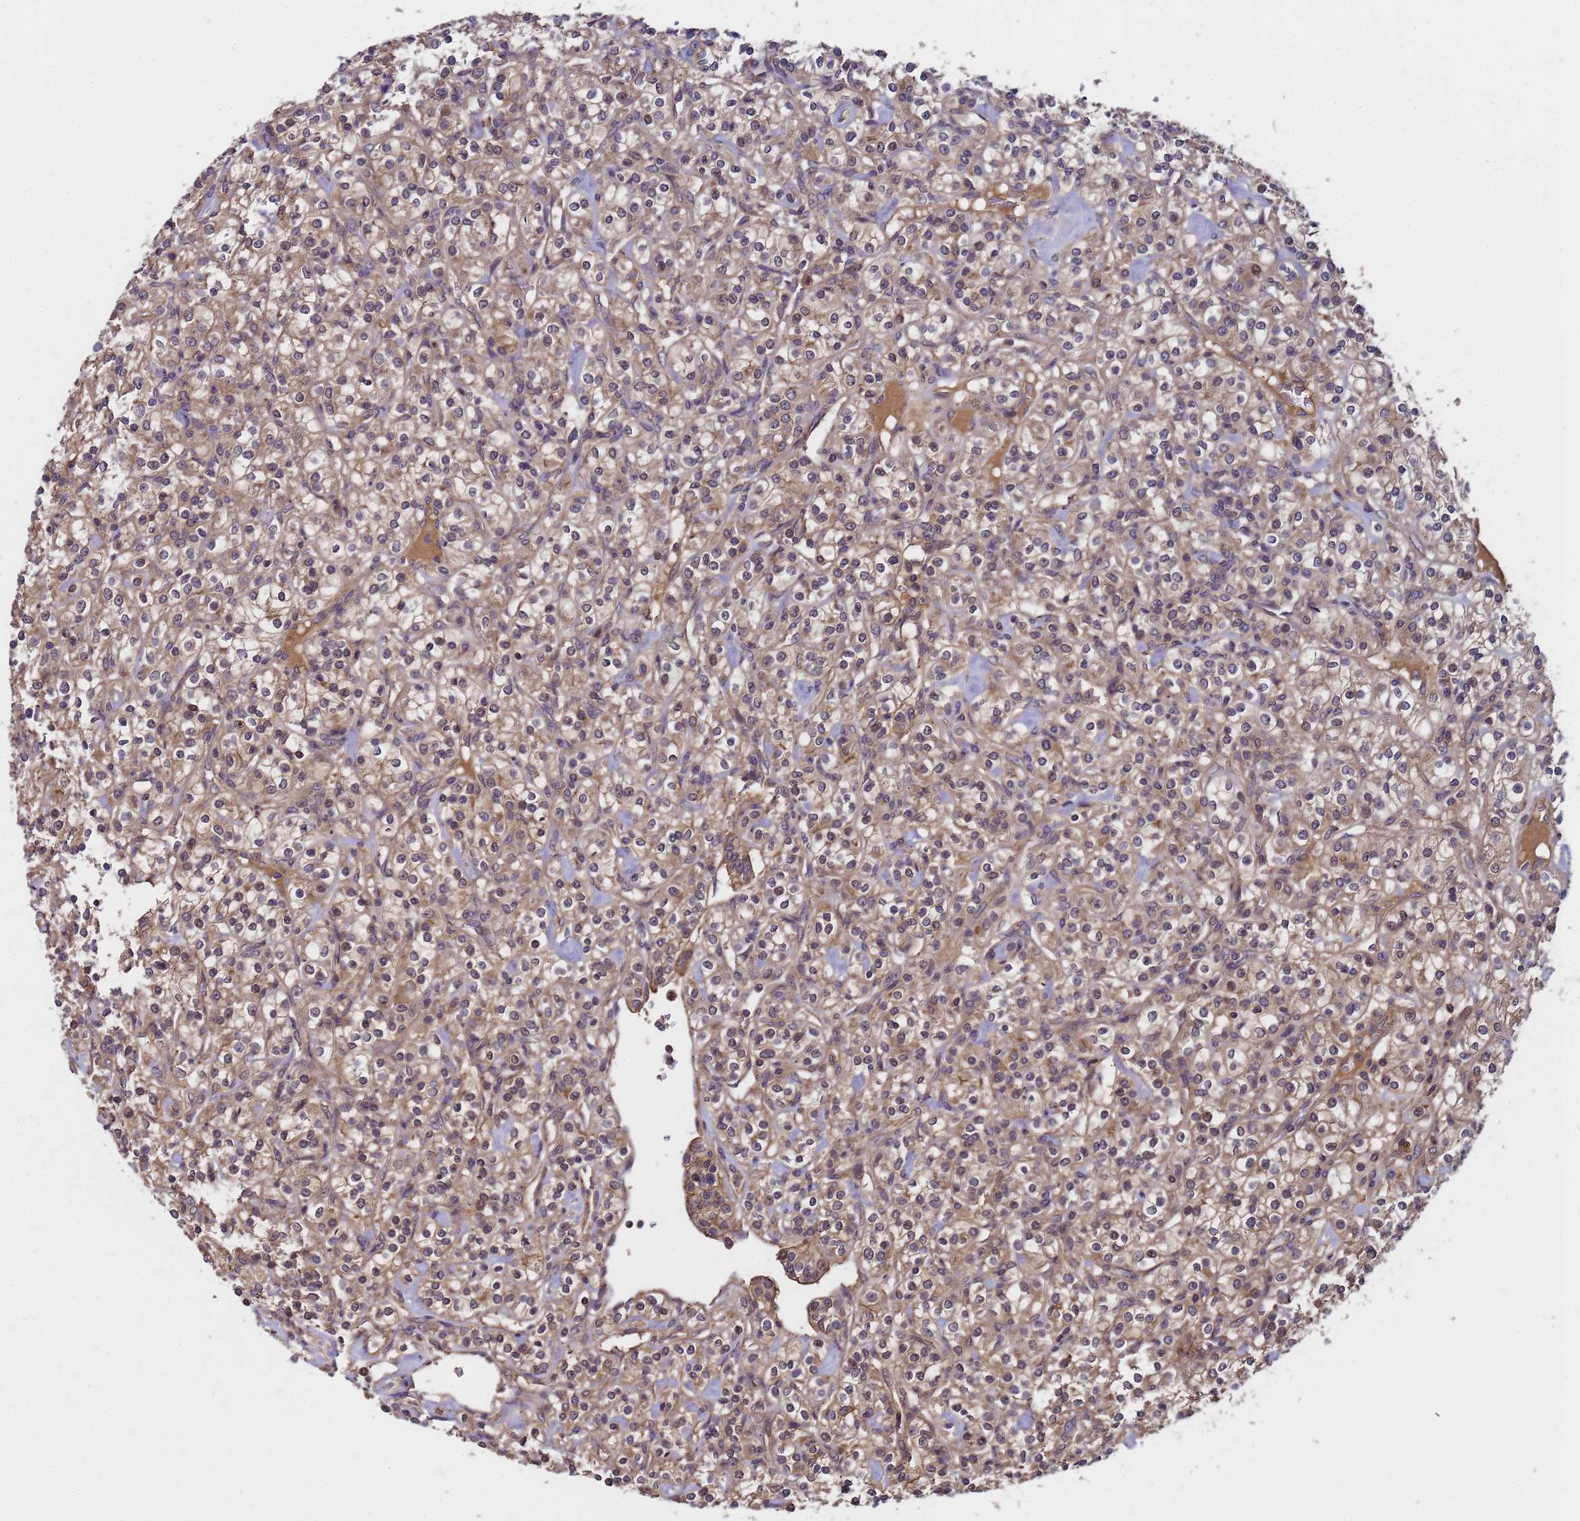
{"staining": {"intensity": "moderate", "quantity": ">75%", "location": "cytoplasmic/membranous,nuclear"}, "tissue": "renal cancer", "cell_type": "Tumor cells", "image_type": "cancer", "snomed": [{"axis": "morphology", "description": "Adenocarcinoma, NOS"}, {"axis": "topography", "description": "Kidney"}], "caption": "This photomicrograph shows adenocarcinoma (renal) stained with IHC to label a protein in brown. The cytoplasmic/membranous and nuclear of tumor cells show moderate positivity for the protein. Nuclei are counter-stained blue.", "gene": "GSTCD", "patient": {"sex": "male", "age": 77}}